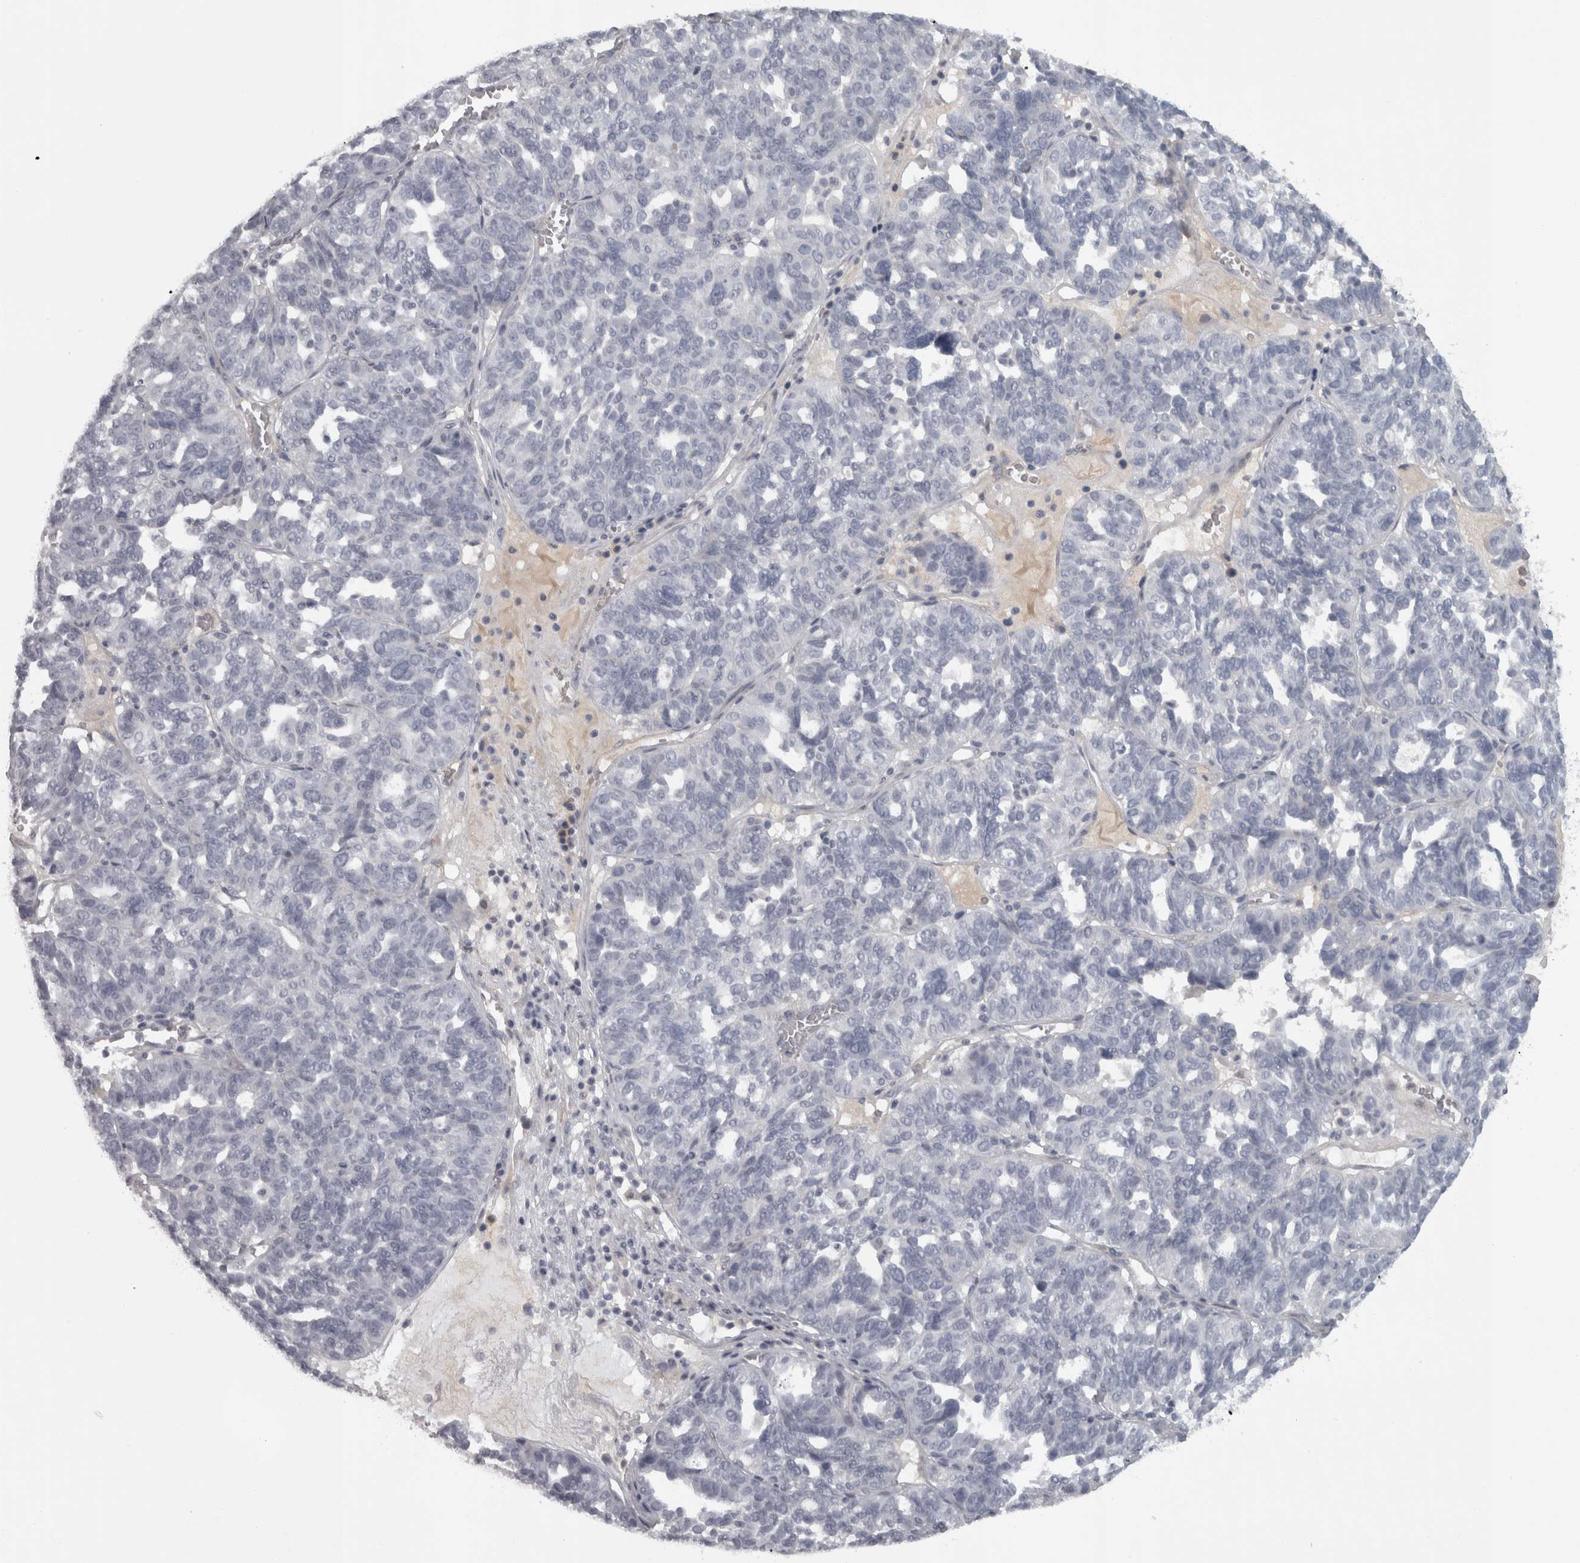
{"staining": {"intensity": "negative", "quantity": "none", "location": "none"}, "tissue": "ovarian cancer", "cell_type": "Tumor cells", "image_type": "cancer", "snomed": [{"axis": "morphology", "description": "Cystadenocarcinoma, serous, NOS"}, {"axis": "topography", "description": "Ovary"}], "caption": "This is a histopathology image of immunohistochemistry staining of ovarian cancer (serous cystadenocarcinoma), which shows no staining in tumor cells.", "gene": "PPP1R12B", "patient": {"sex": "female", "age": 59}}